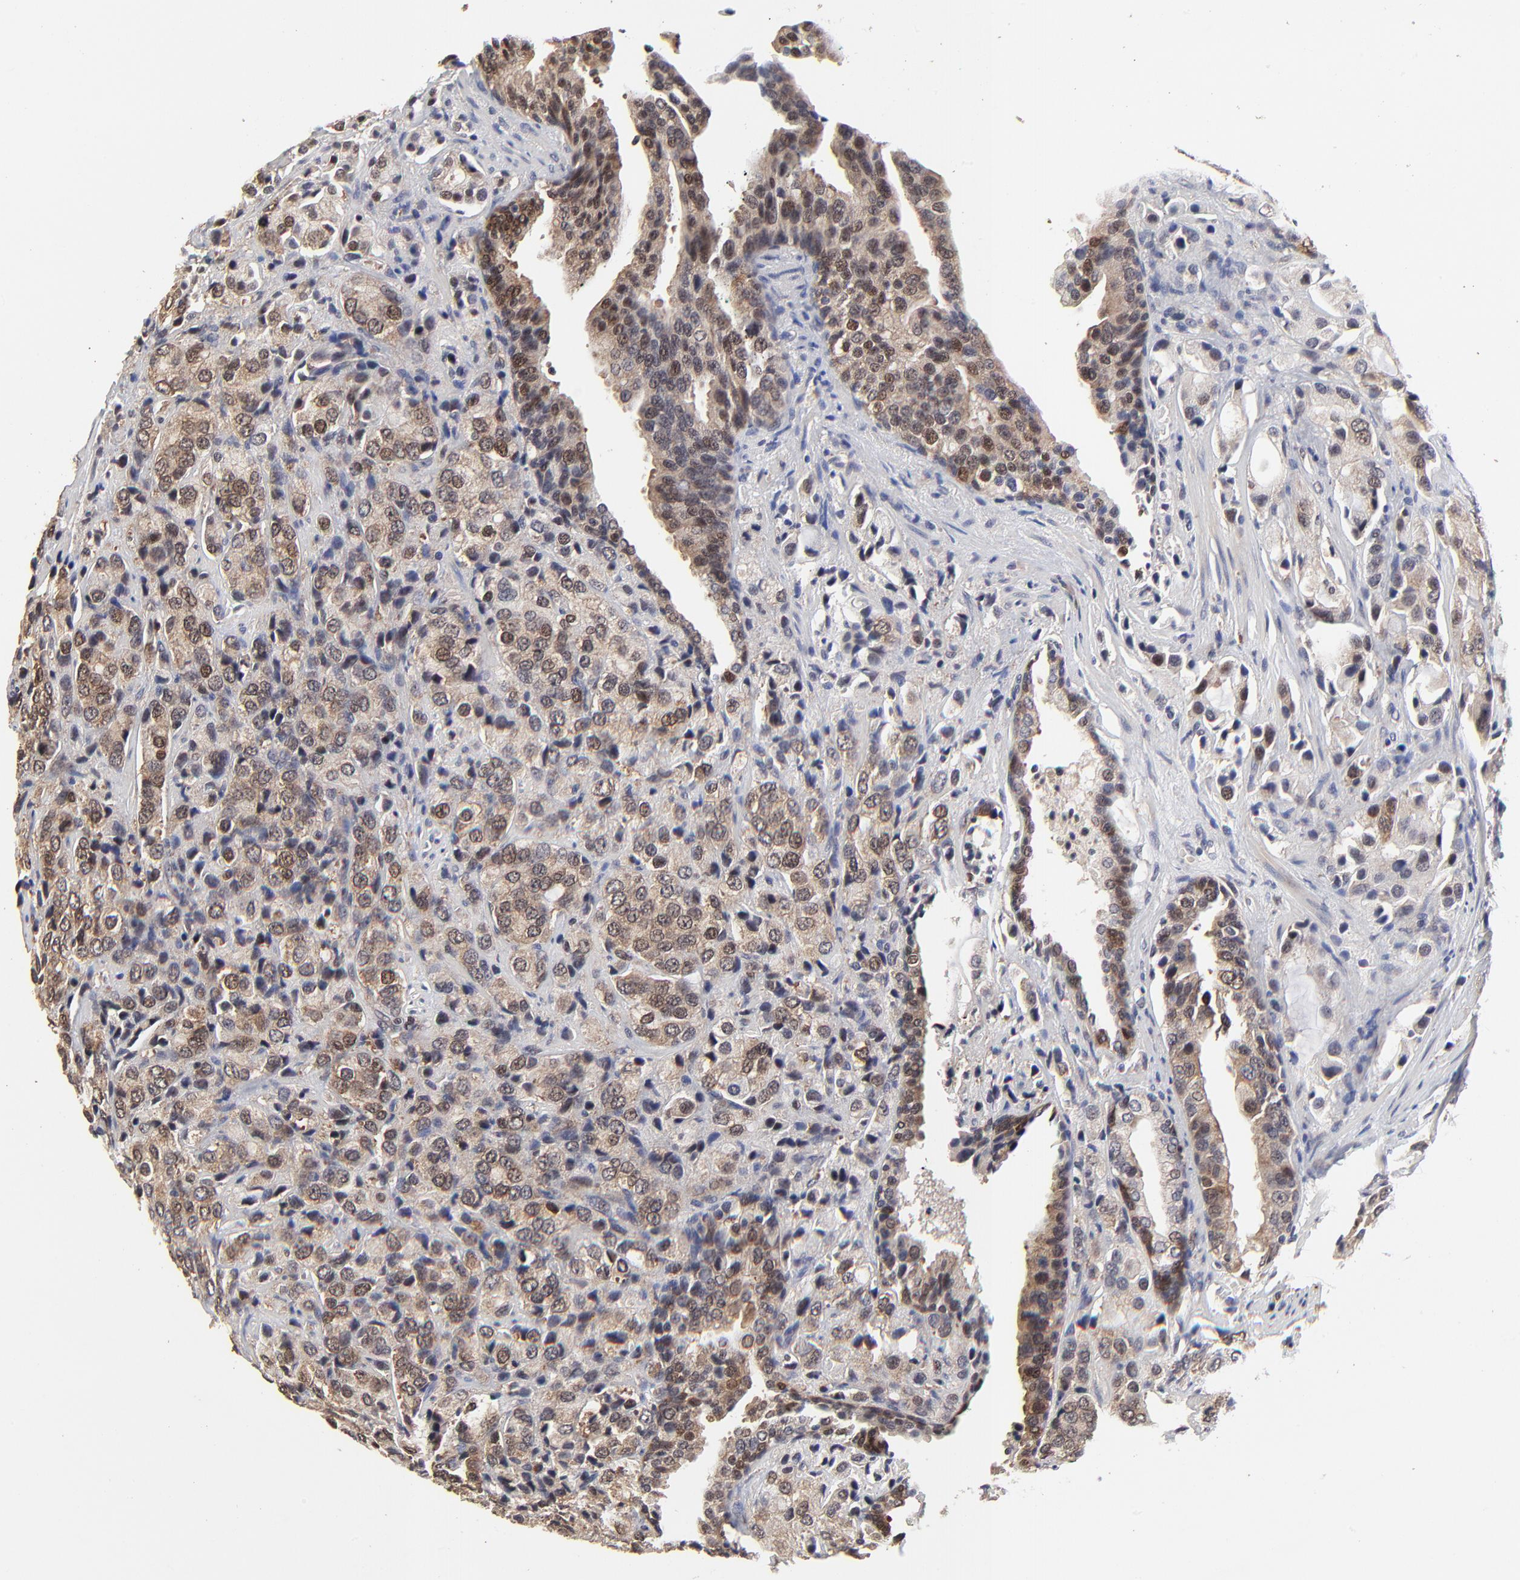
{"staining": {"intensity": "moderate", "quantity": ">75%", "location": "cytoplasmic/membranous"}, "tissue": "prostate cancer", "cell_type": "Tumor cells", "image_type": "cancer", "snomed": [{"axis": "morphology", "description": "Adenocarcinoma, High grade"}, {"axis": "topography", "description": "Prostate"}], "caption": "A histopathology image of prostate high-grade adenocarcinoma stained for a protein shows moderate cytoplasmic/membranous brown staining in tumor cells.", "gene": "FRMD8", "patient": {"sex": "male", "age": 70}}